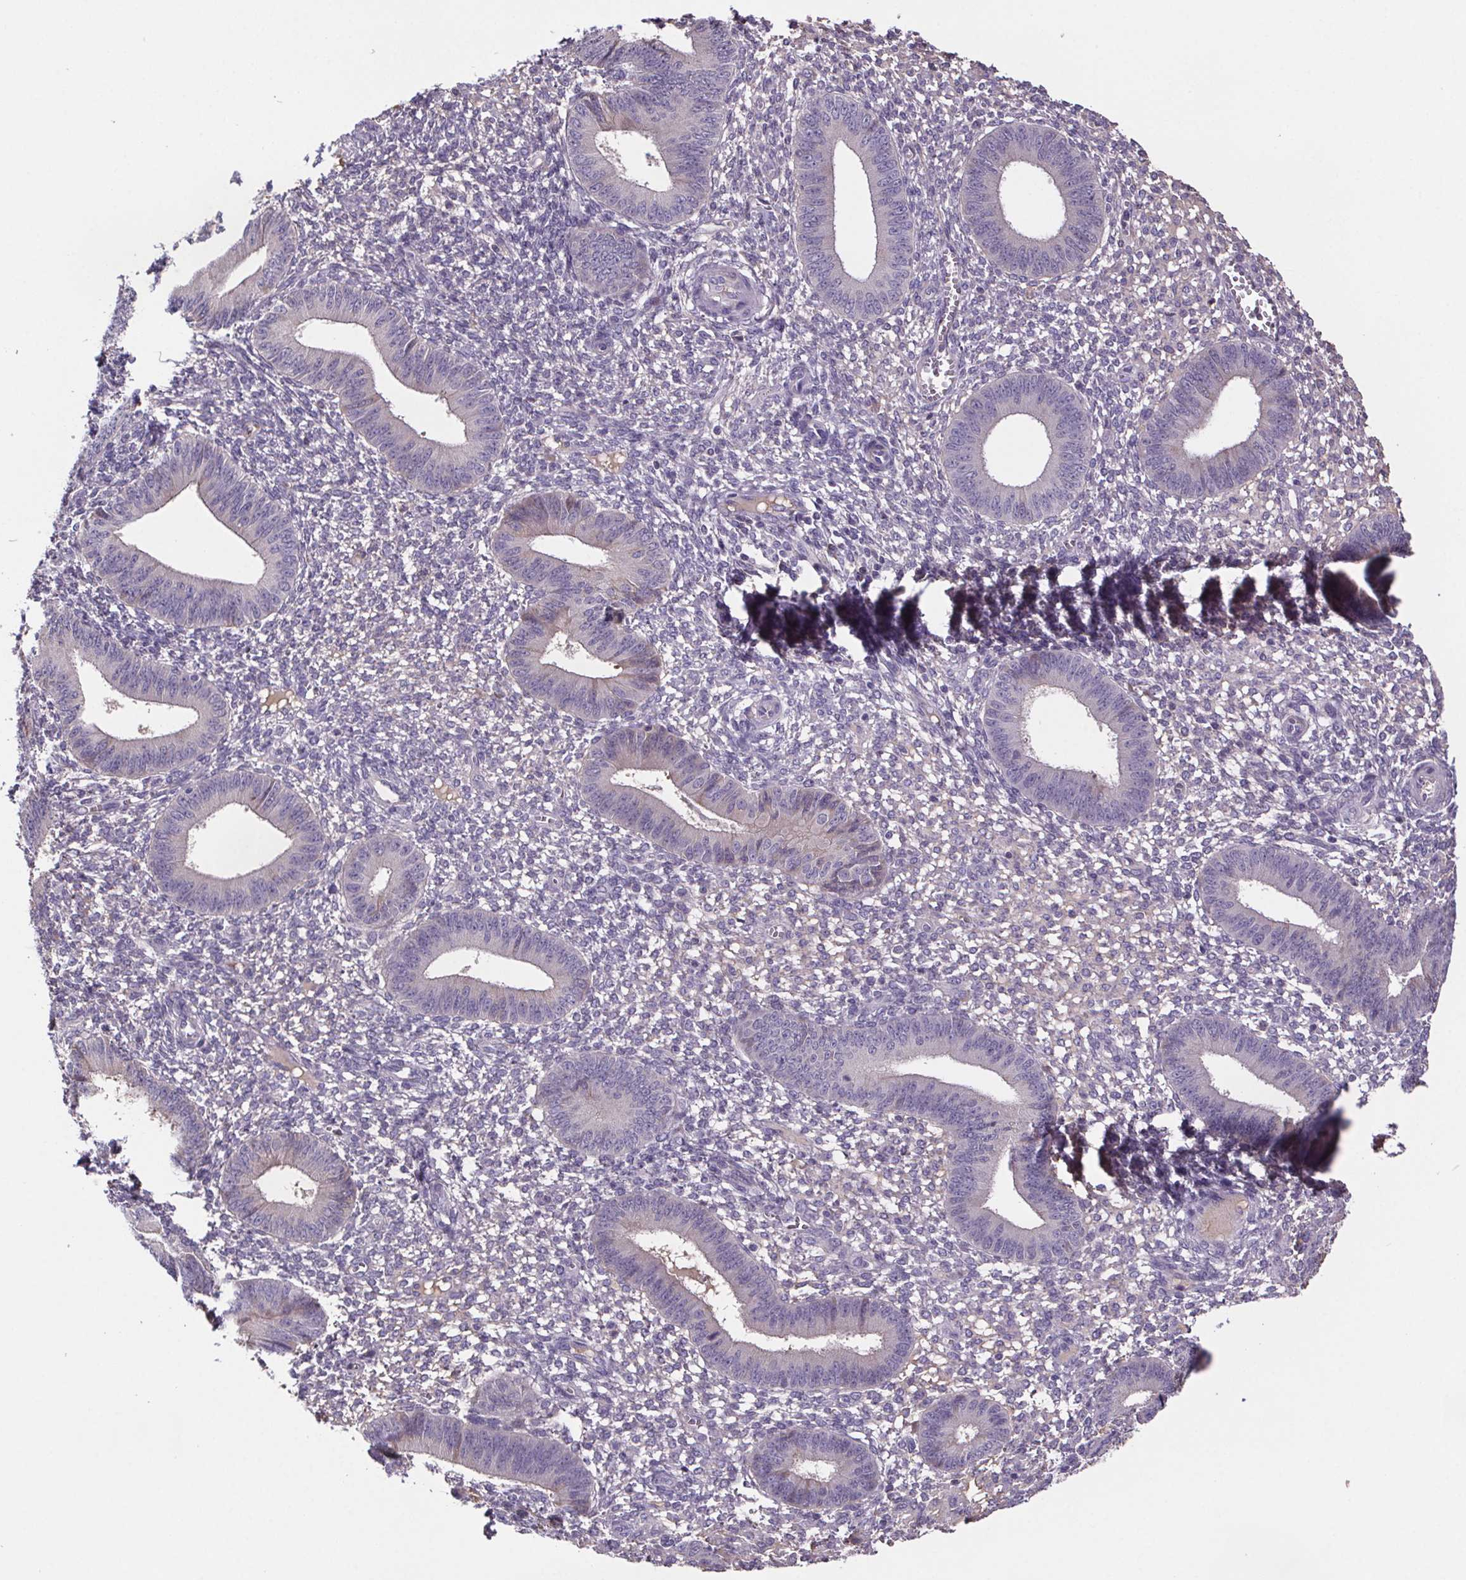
{"staining": {"intensity": "negative", "quantity": "none", "location": "none"}, "tissue": "endometrium", "cell_type": "Cells in endometrial stroma", "image_type": "normal", "snomed": [{"axis": "morphology", "description": "Normal tissue, NOS"}, {"axis": "topography", "description": "Endometrium"}], "caption": "Protein analysis of normal endometrium displays no significant expression in cells in endometrial stroma.", "gene": "CUBN", "patient": {"sex": "female", "age": 42}}